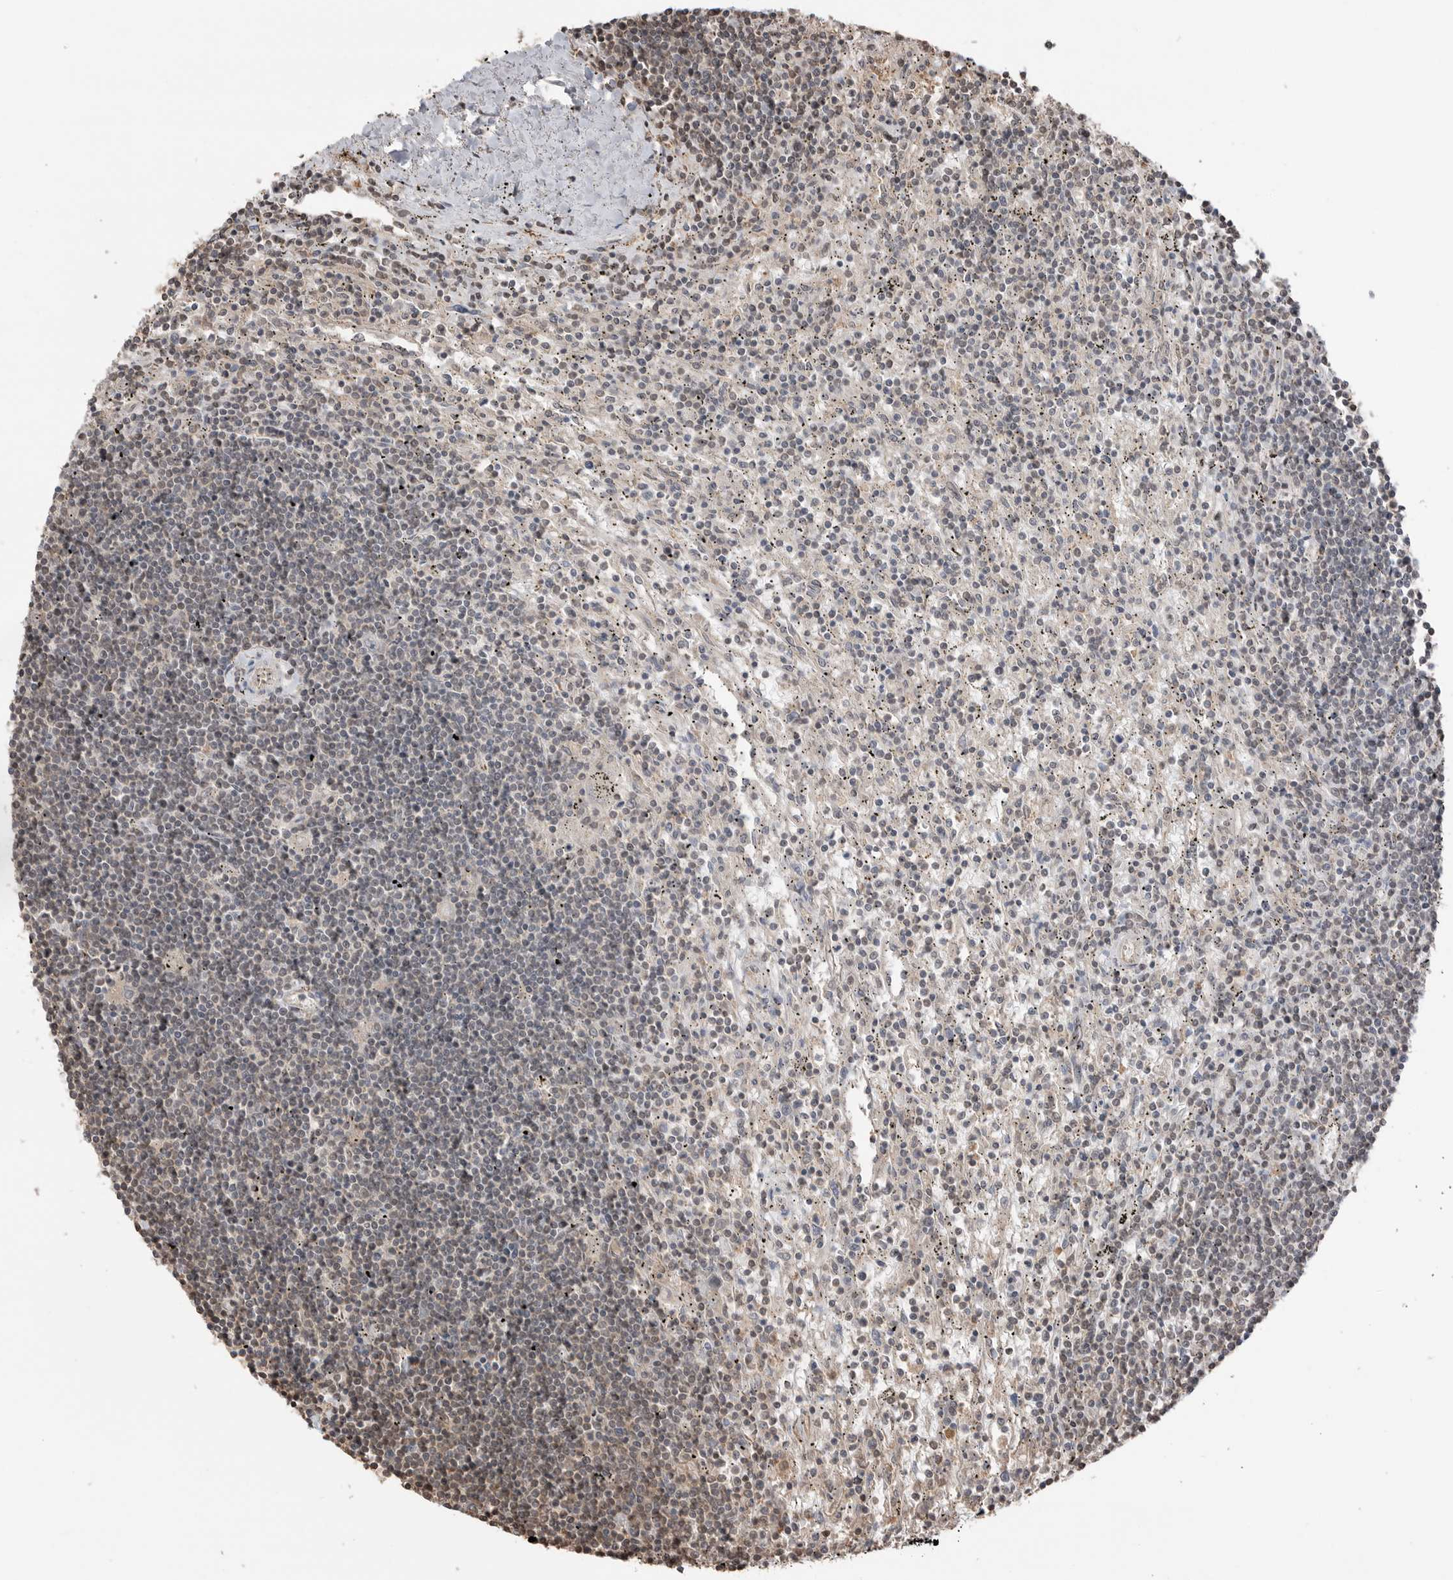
{"staining": {"intensity": "negative", "quantity": "none", "location": "none"}, "tissue": "lymphoma", "cell_type": "Tumor cells", "image_type": "cancer", "snomed": [{"axis": "morphology", "description": "Malignant lymphoma, non-Hodgkin's type, Low grade"}, {"axis": "topography", "description": "Spleen"}], "caption": "A photomicrograph of lymphoma stained for a protein displays no brown staining in tumor cells. (Stains: DAB (3,3'-diaminobenzidine) immunohistochemistry with hematoxylin counter stain, Microscopy: brightfield microscopy at high magnification).", "gene": "PEAK1", "patient": {"sex": "male", "age": 76}}